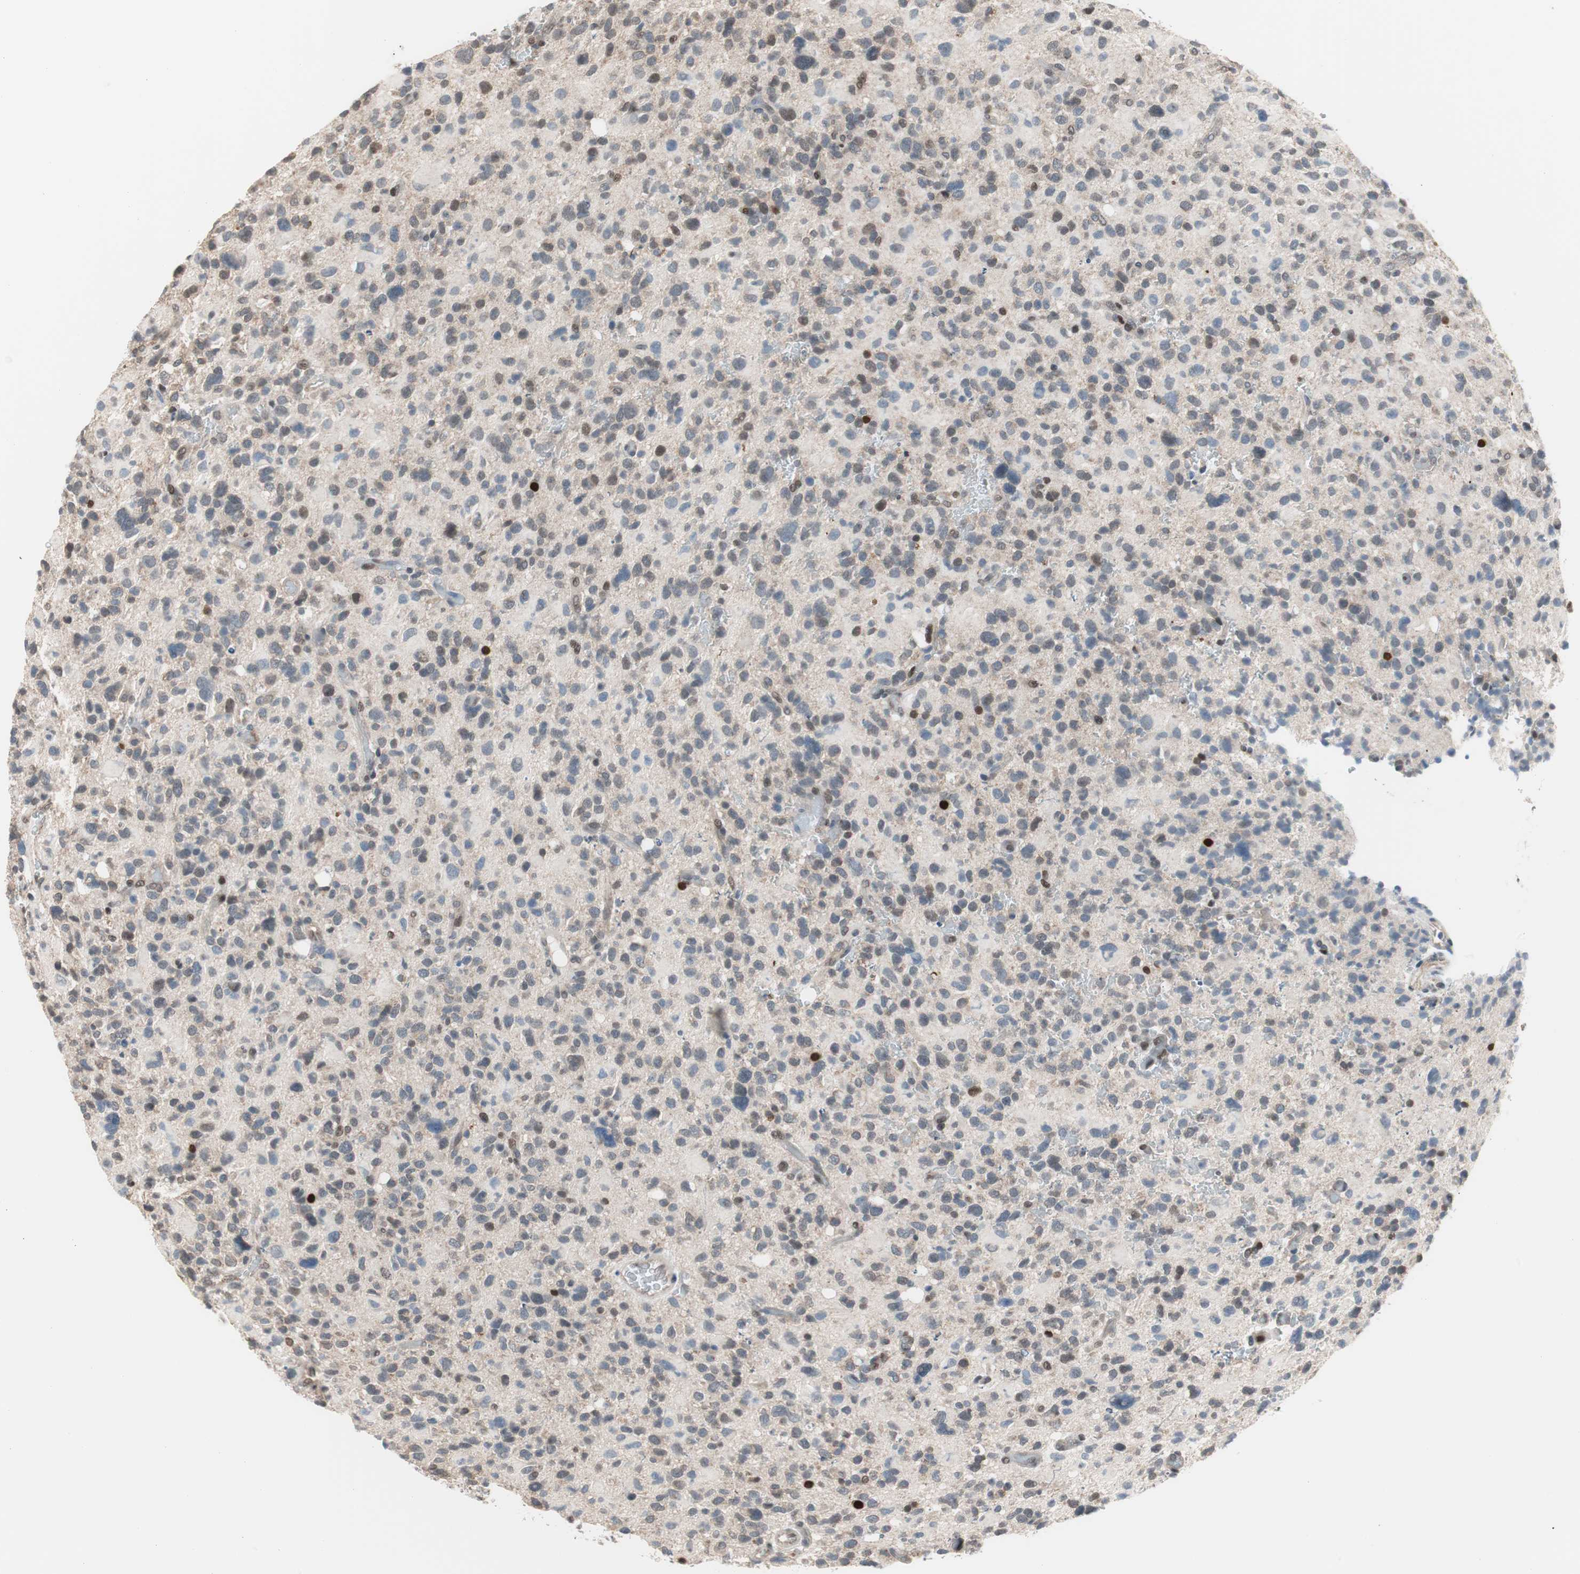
{"staining": {"intensity": "negative", "quantity": "none", "location": "none"}, "tissue": "glioma", "cell_type": "Tumor cells", "image_type": "cancer", "snomed": [{"axis": "morphology", "description": "Glioma, malignant, High grade"}, {"axis": "topography", "description": "Brain"}], "caption": "High power microscopy image of an immunohistochemistry (IHC) image of glioma, revealing no significant staining in tumor cells.", "gene": "POLH", "patient": {"sex": "male", "age": 48}}